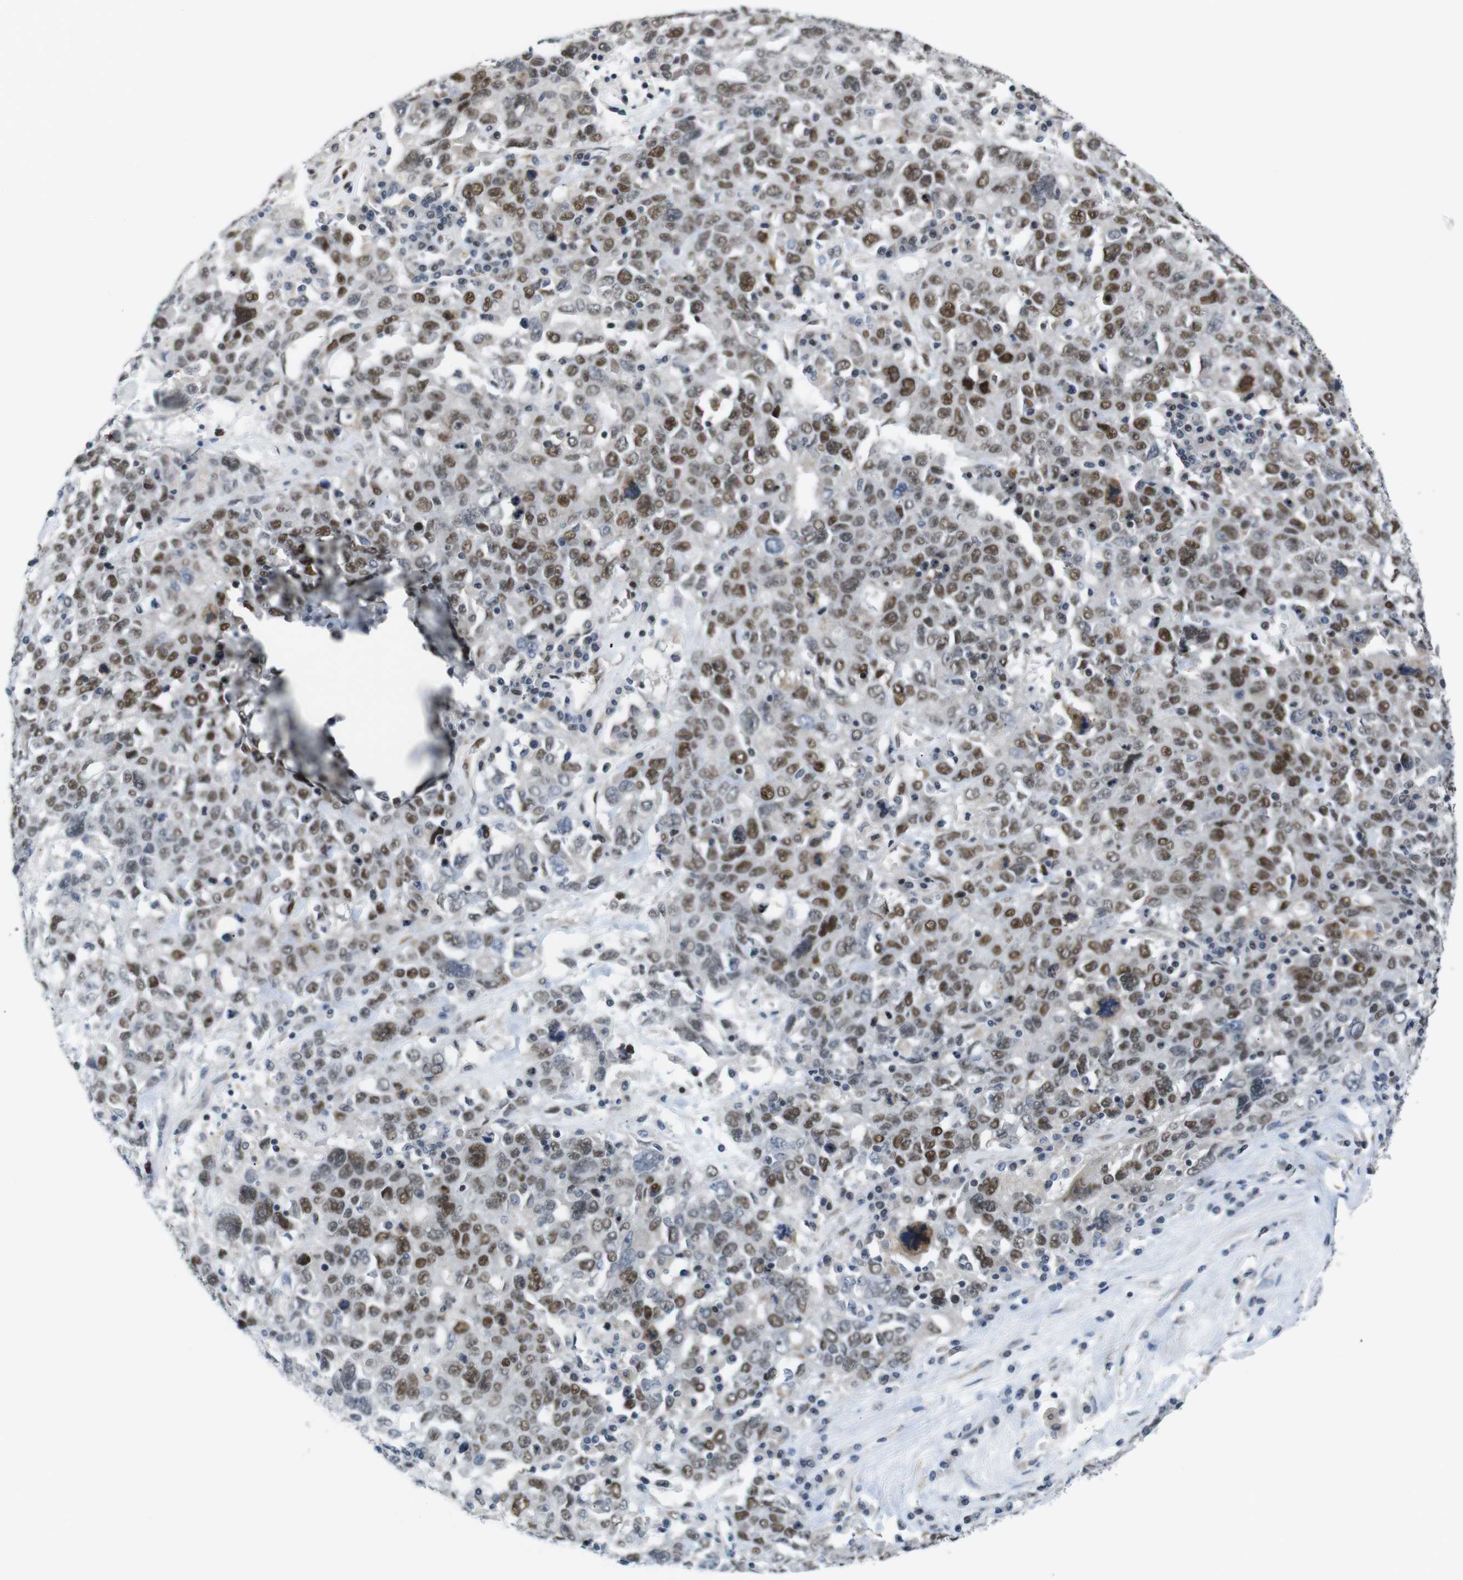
{"staining": {"intensity": "moderate", "quantity": ">75%", "location": "nuclear"}, "tissue": "ovarian cancer", "cell_type": "Tumor cells", "image_type": "cancer", "snomed": [{"axis": "morphology", "description": "Carcinoma, endometroid"}, {"axis": "topography", "description": "Ovary"}], "caption": "Immunohistochemistry (IHC) (DAB) staining of ovarian cancer (endometroid carcinoma) shows moderate nuclear protein staining in approximately >75% of tumor cells.", "gene": "SMCO2", "patient": {"sex": "female", "age": 62}}